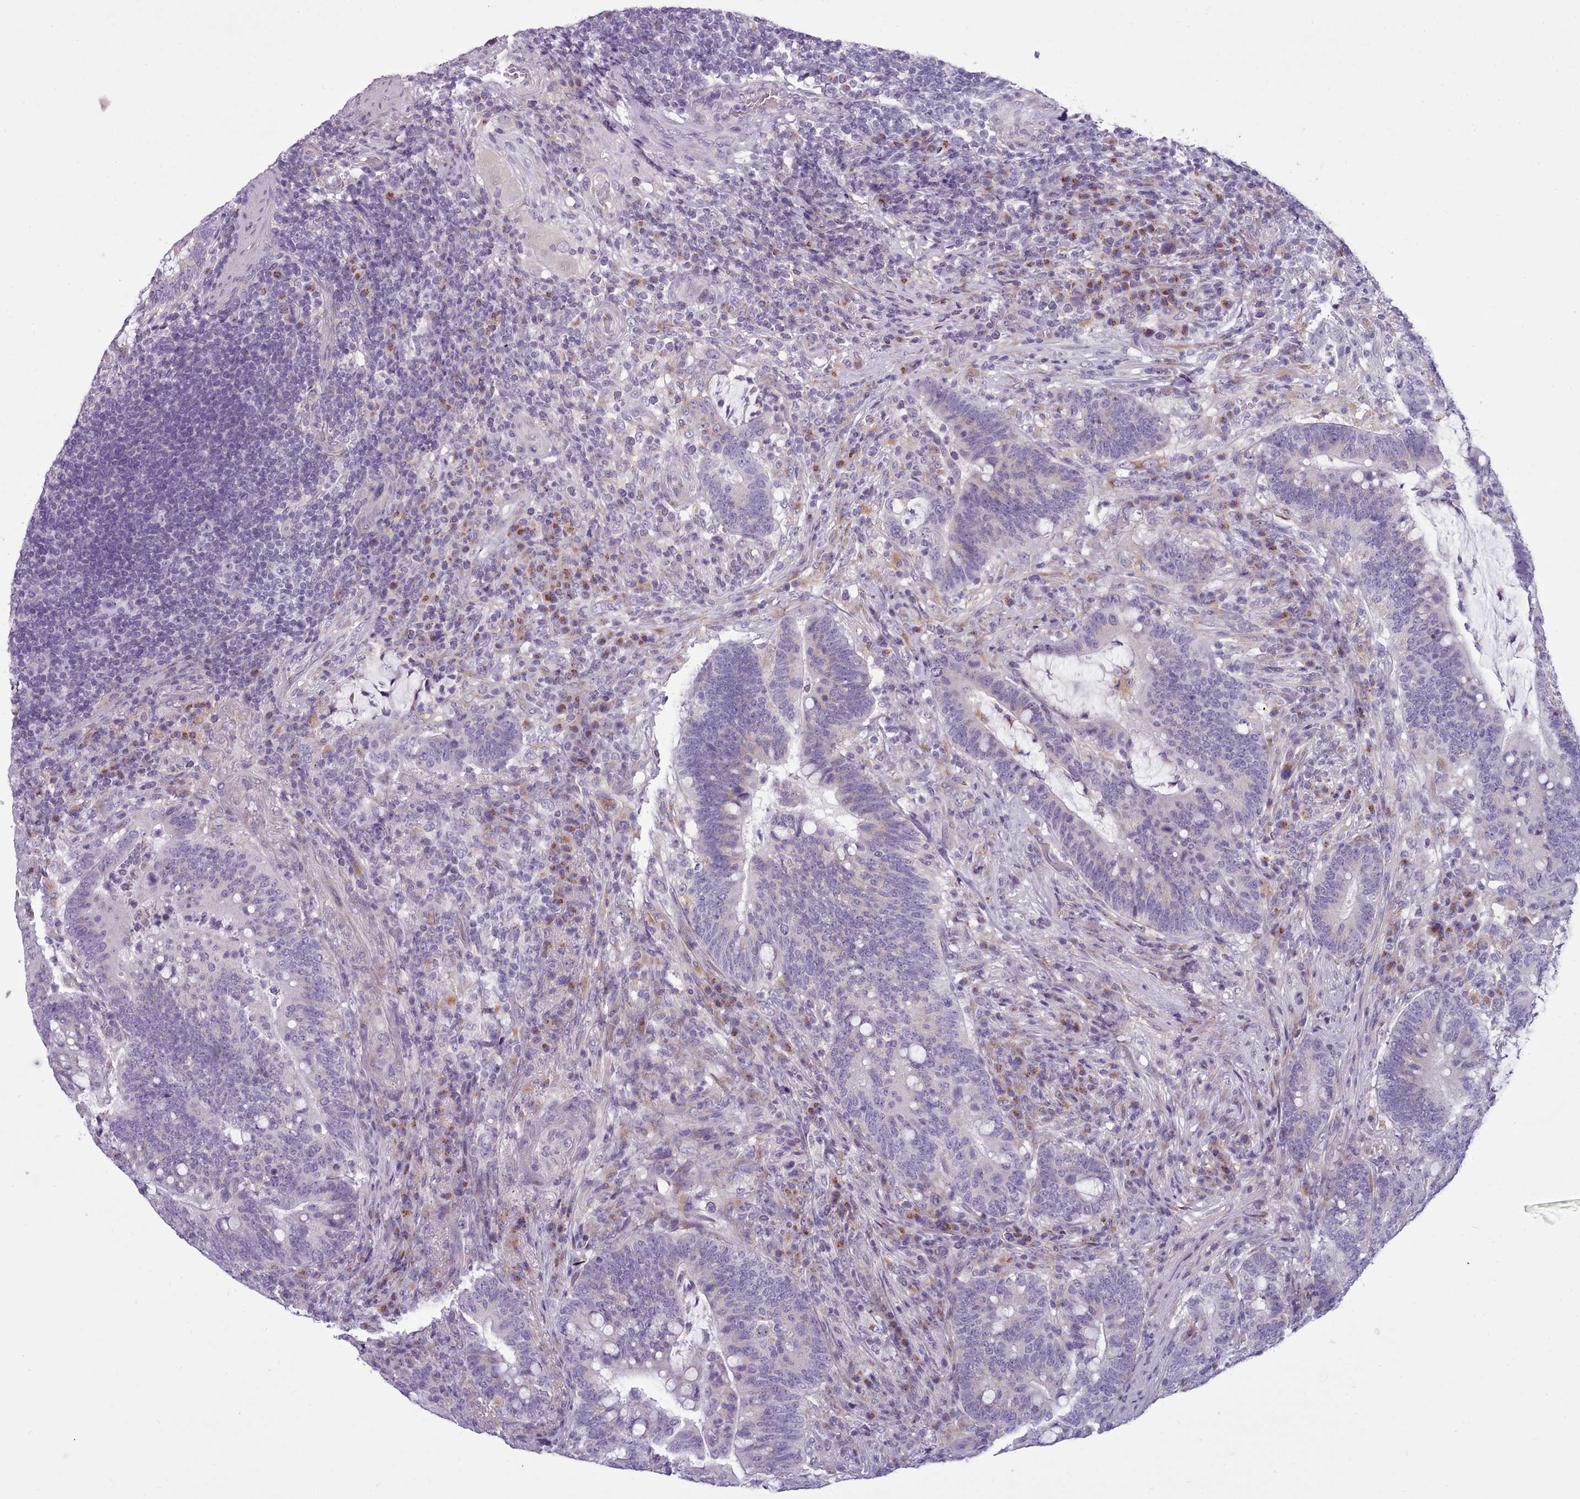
{"staining": {"intensity": "negative", "quantity": "none", "location": "none"}, "tissue": "colorectal cancer", "cell_type": "Tumor cells", "image_type": "cancer", "snomed": [{"axis": "morphology", "description": "Normal tissue, NOS"}, {"axis": "morphology", "description": "Adenocarcinoma, NOS"}, {"axis": "topography", "description": "Colon"}], "caption": "The immunohistochemistry photomicrograph has no significant expression in tumor cells of colorectal adenocarcinoma tissue. The staining was performed using DAB (3,3'-diaminobenzidine) to visualize the protein expression in brown, while the nuclei were stained in blue with hematoxylin (Magnification: 20x).", "gene": "MYRFL", "patient": {"sex": "female", "age": 66}}